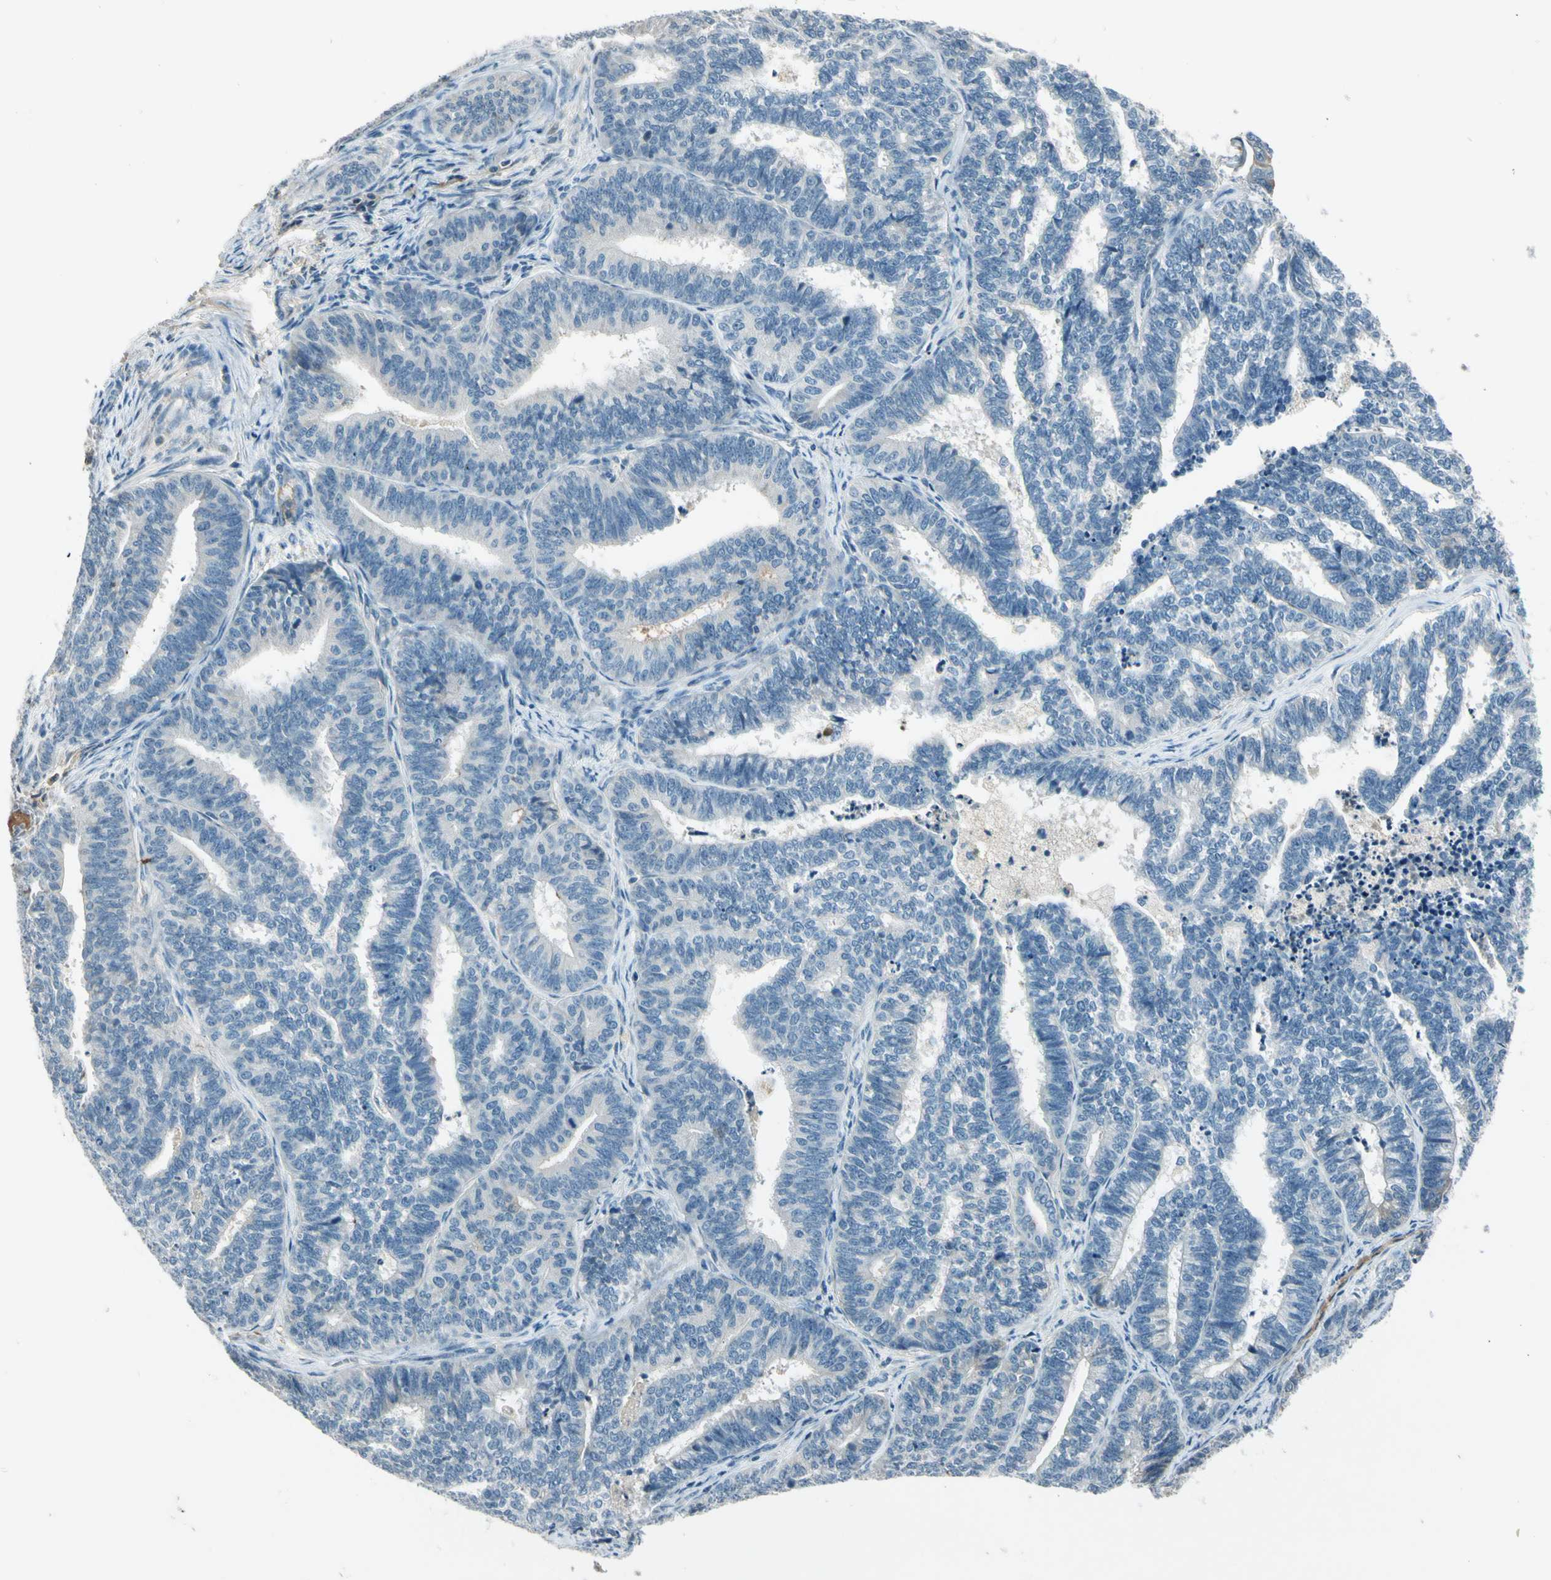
{"staining": {"intensity": "negative", "quantity": "none", "location": "none"}, "tissue": "endometrial cancer", "cell_type": "Tumor cells", "image_type": "cancer", "snomed": [{"axis": "morphology", "description": "Adenocarcinoma, NOS"}, {"axis": "topography", "description": "Endometrium"}], "caption": "Micrograph shows no protein positivity in tumor cells of endometrial adenocarcinoma tissue.", "gene": "PDPN", "patient": {"sex": "female", "age": 70}}